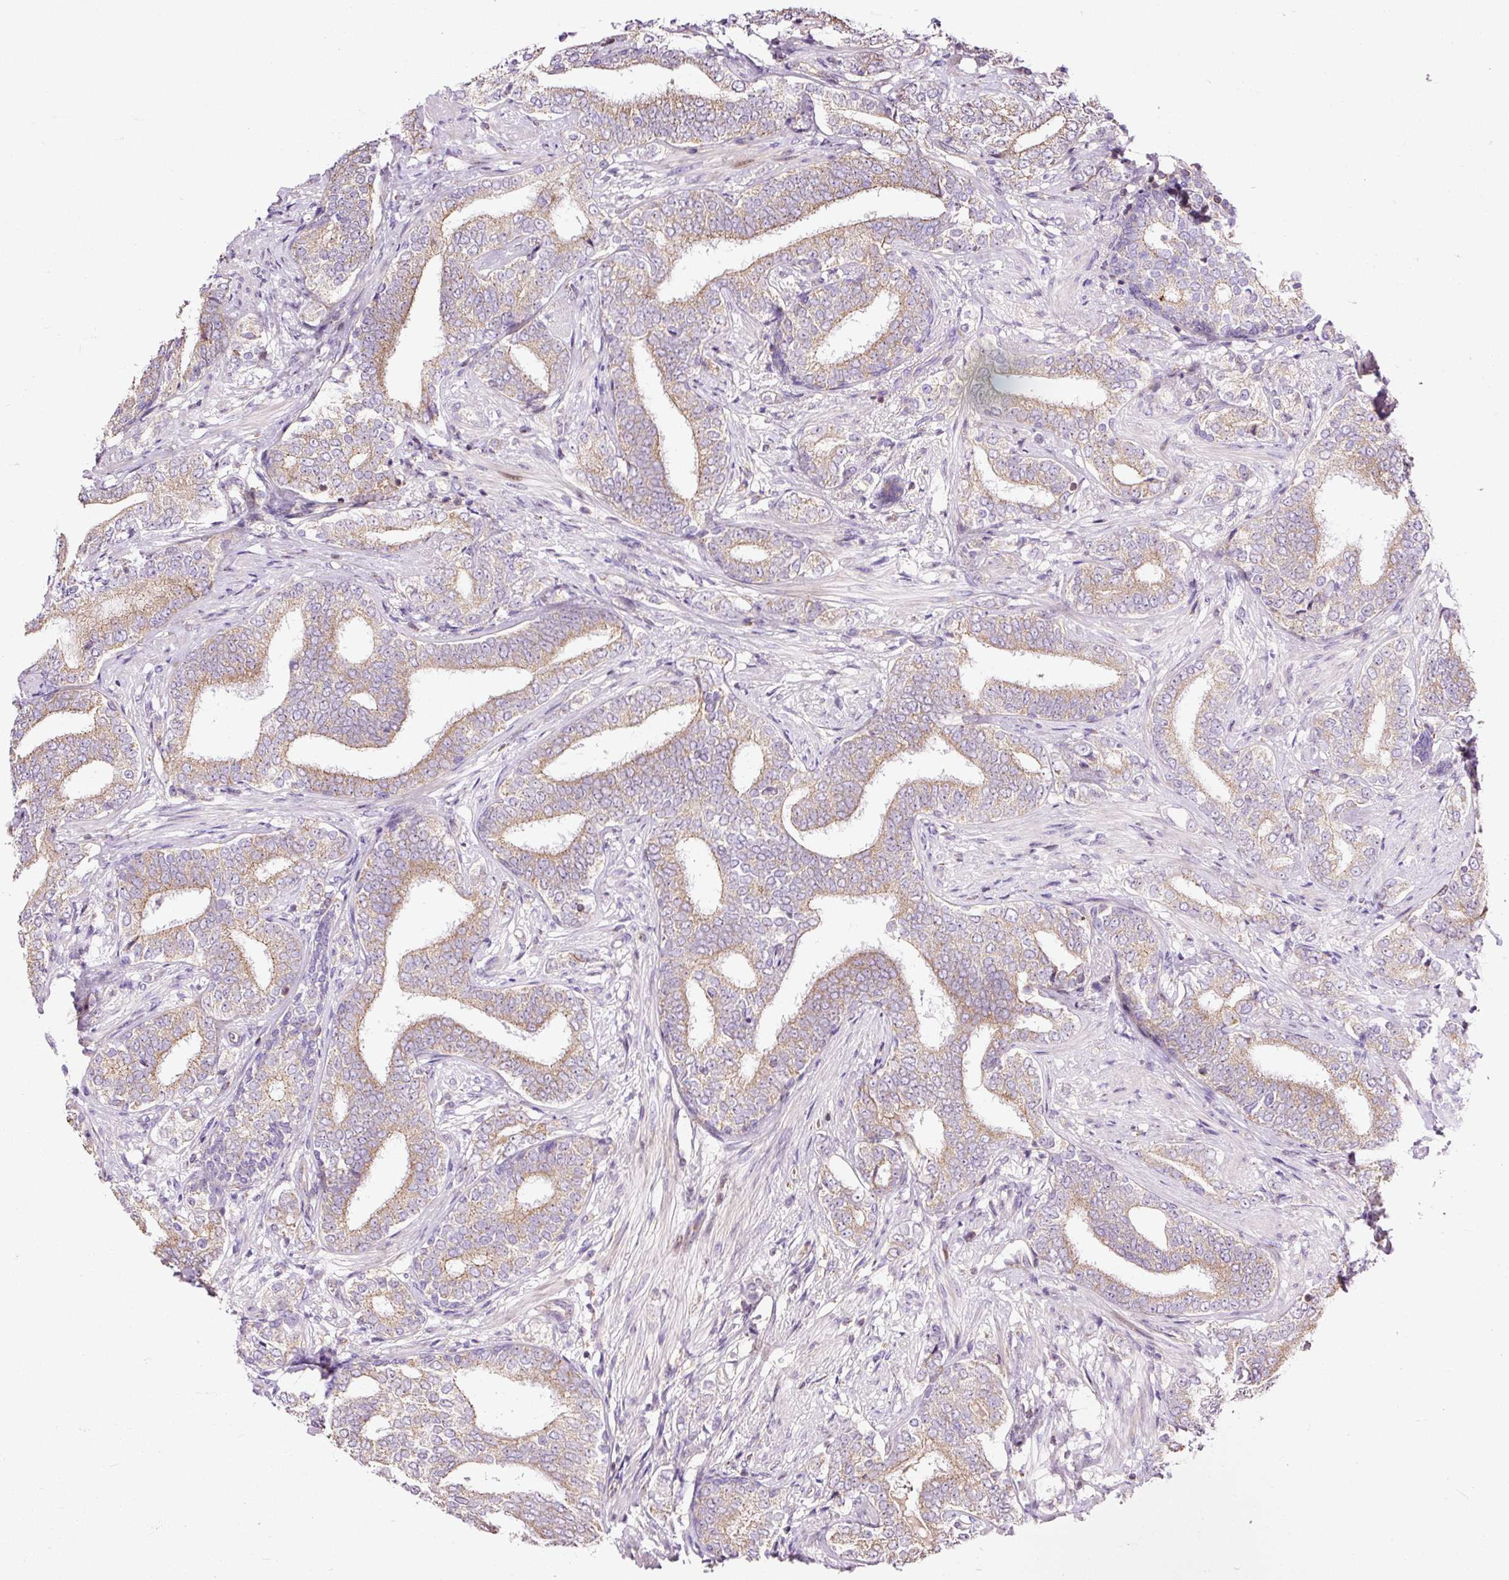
{"staining": {"intensity": "weak", "quantity": ">75%", "location": "cytoplasmic/membranous"}, "tissue": "prostate cancer", "cell_type": "Tumor cells", "image_type": "cancer", "snomed": [{"axis": "morphology", "description": "Adenocarcinoma, High grade"}, {"axis": "topography", "description": "Prostate"}], "caption": "Immunohistochemical staining of human prostate cancer shows low levels of weak cytoplasmic/membranous positivity in approximately >75% of tumor cells.", "gene": "BOLA3", "patient": {"sex": "male", "age": 72}}